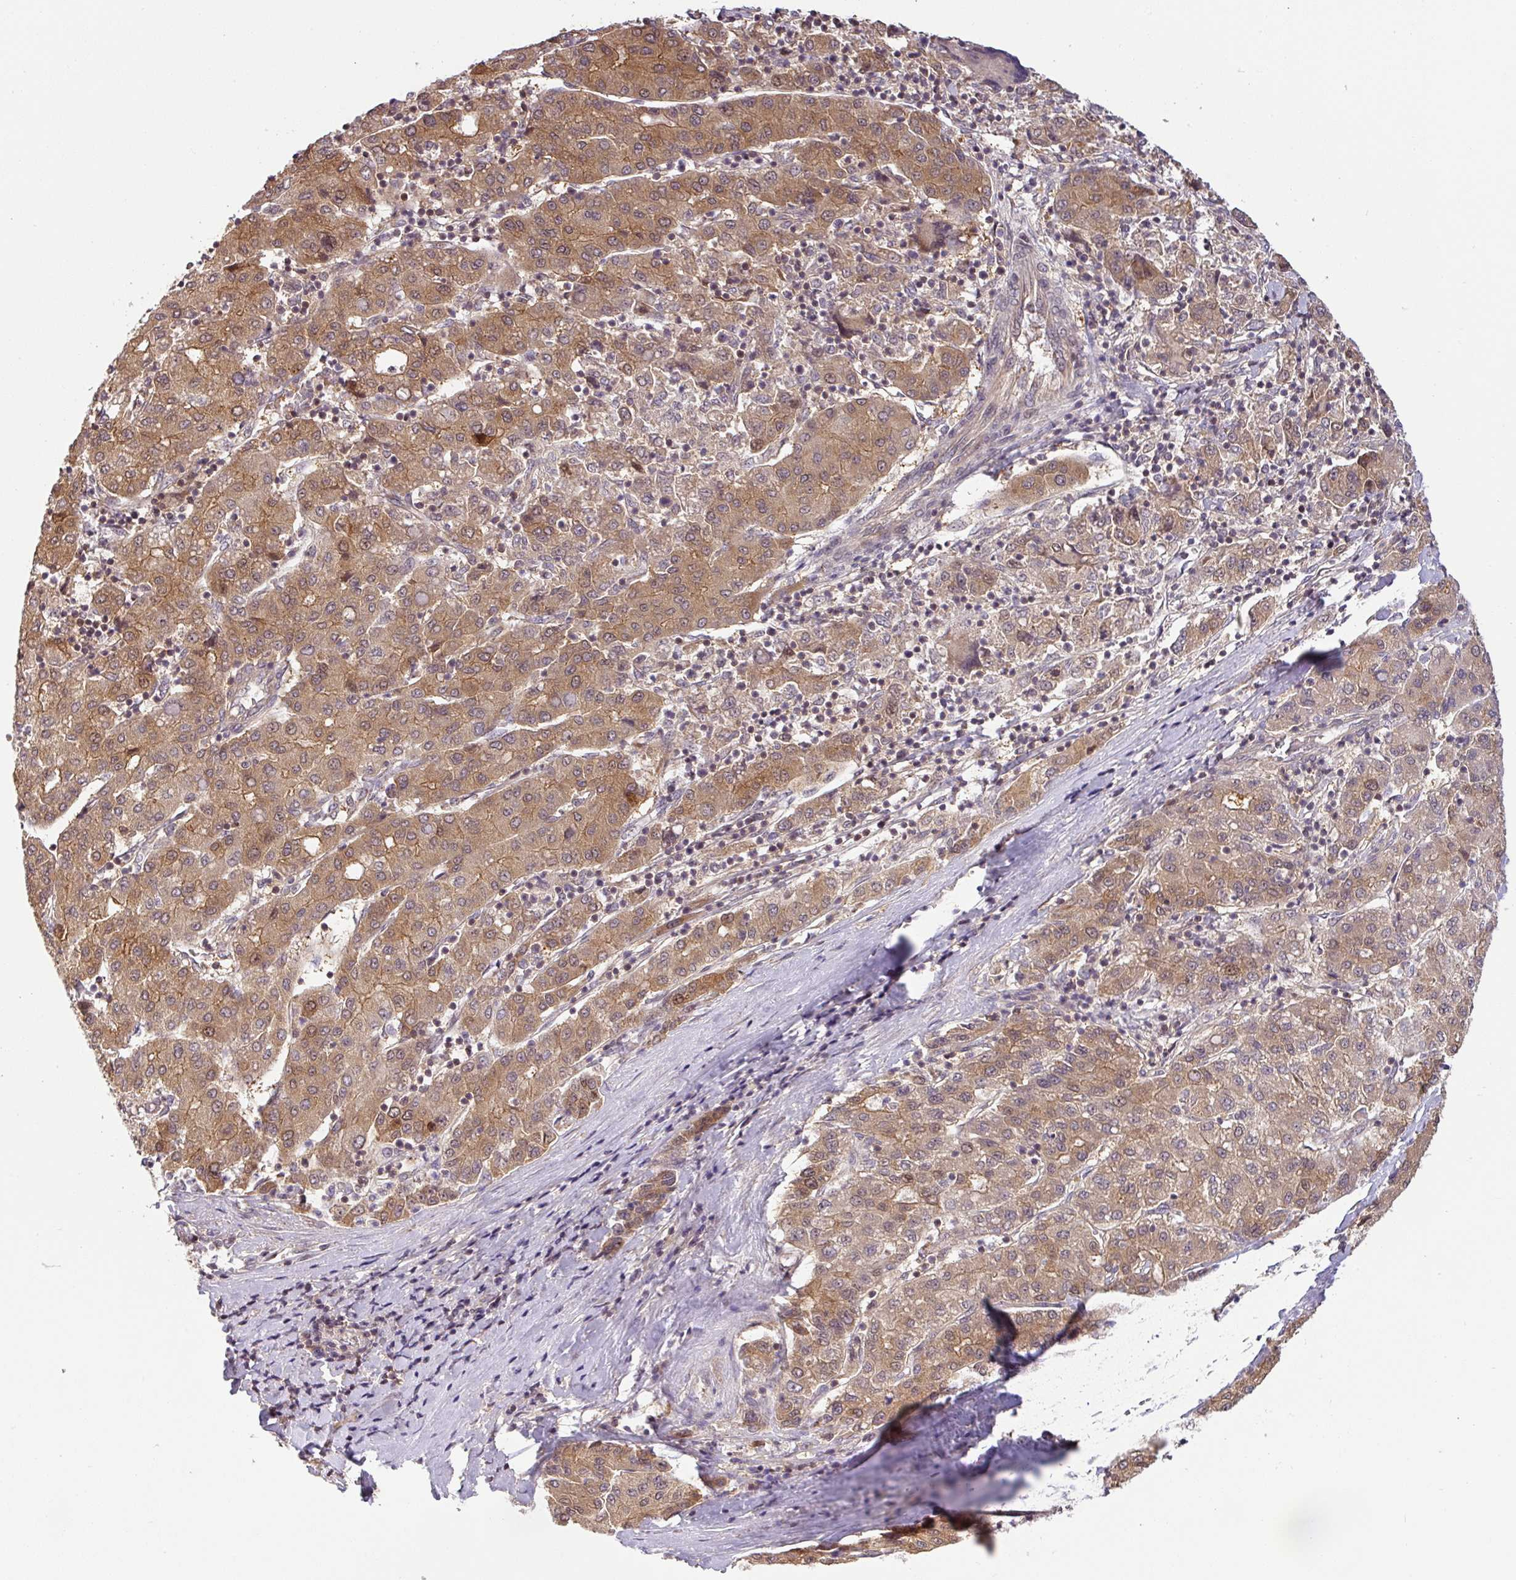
{"staining": {"intensity": "moderate", "quantity": ">75%", "location": "cytoplasmic/membranous"}, "tissue": "liver cancer", "cell_type": "Tumor cells", "image_type": "cancer", "snomed": [{"axis": "morphology", "description": "Carcinoma, Hepatocellular, NOS"}, {"axis": "topography", "description": "Liver"}], "caption": "Immunohistochemical staining of human liver cancer (hepatocellular carcinoma) exhibits medium levels of moderate cytoplasmic/membranous staining in about >75% of tumor cells.", "gene": "SHB", "patient": {"sex": "male", "age": 65}}